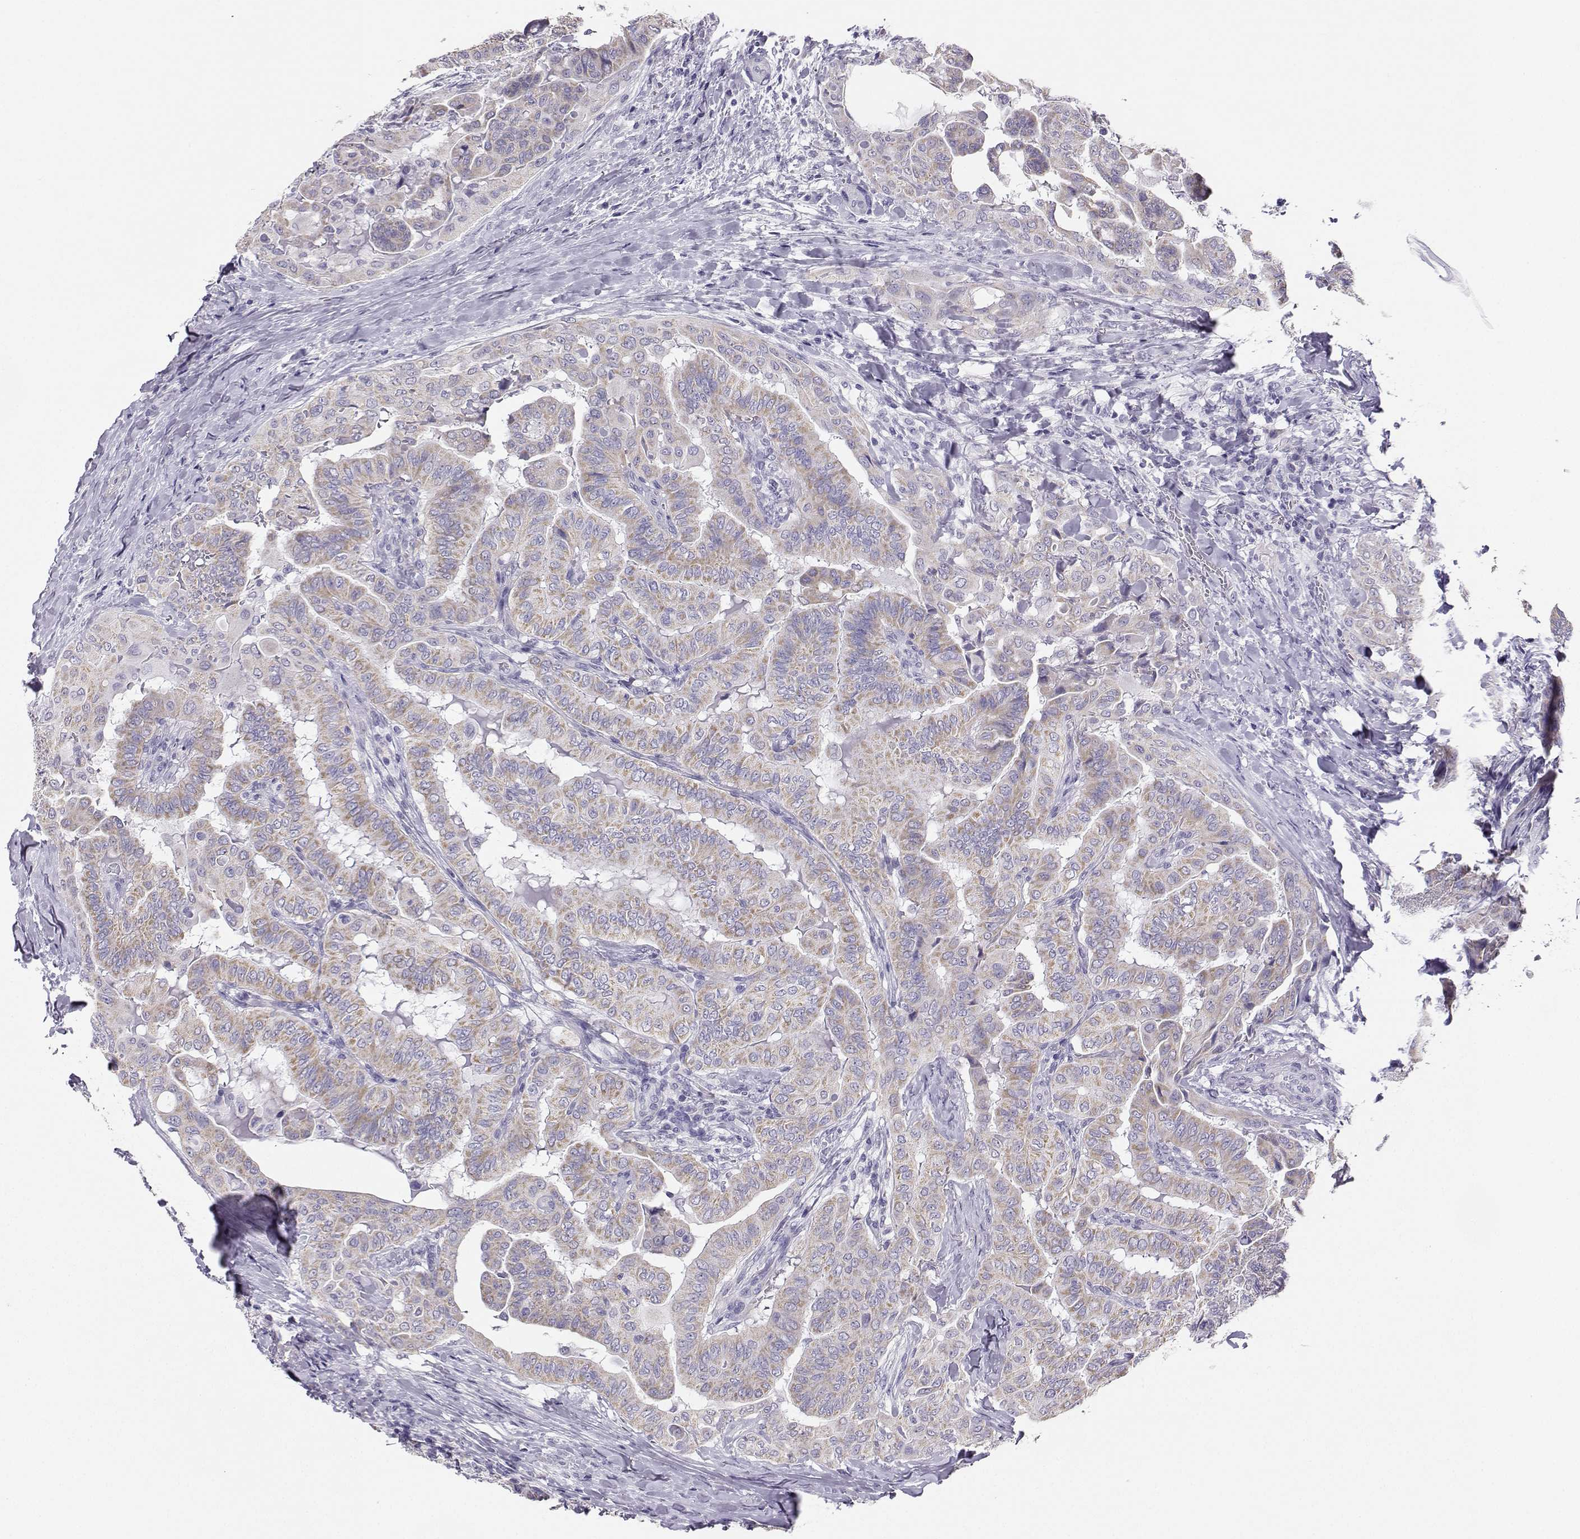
{"staining": {"intensity": "weak", "quantity": "25%-75%", "location": "cytoplasmic/membranous"}, "tissue": "thyroid cancer", "cell_type": "Tumor cells", "image_type": "cancer", "snomed": [{"axis": "morphology", "description": "Papillary adenocarcinoma, NOS"}, {"axis": "topography", "description": "Thyroid gland"}], "caption": "Human thyroid papillary adenocarcinoma stained with a brown dye demonstrates weak cytoplasmic/membranous positive expression in approximately 25%-75% of tumor cells.", "gene": "AVP", "patient": {"sex": "female", "age": 68}}